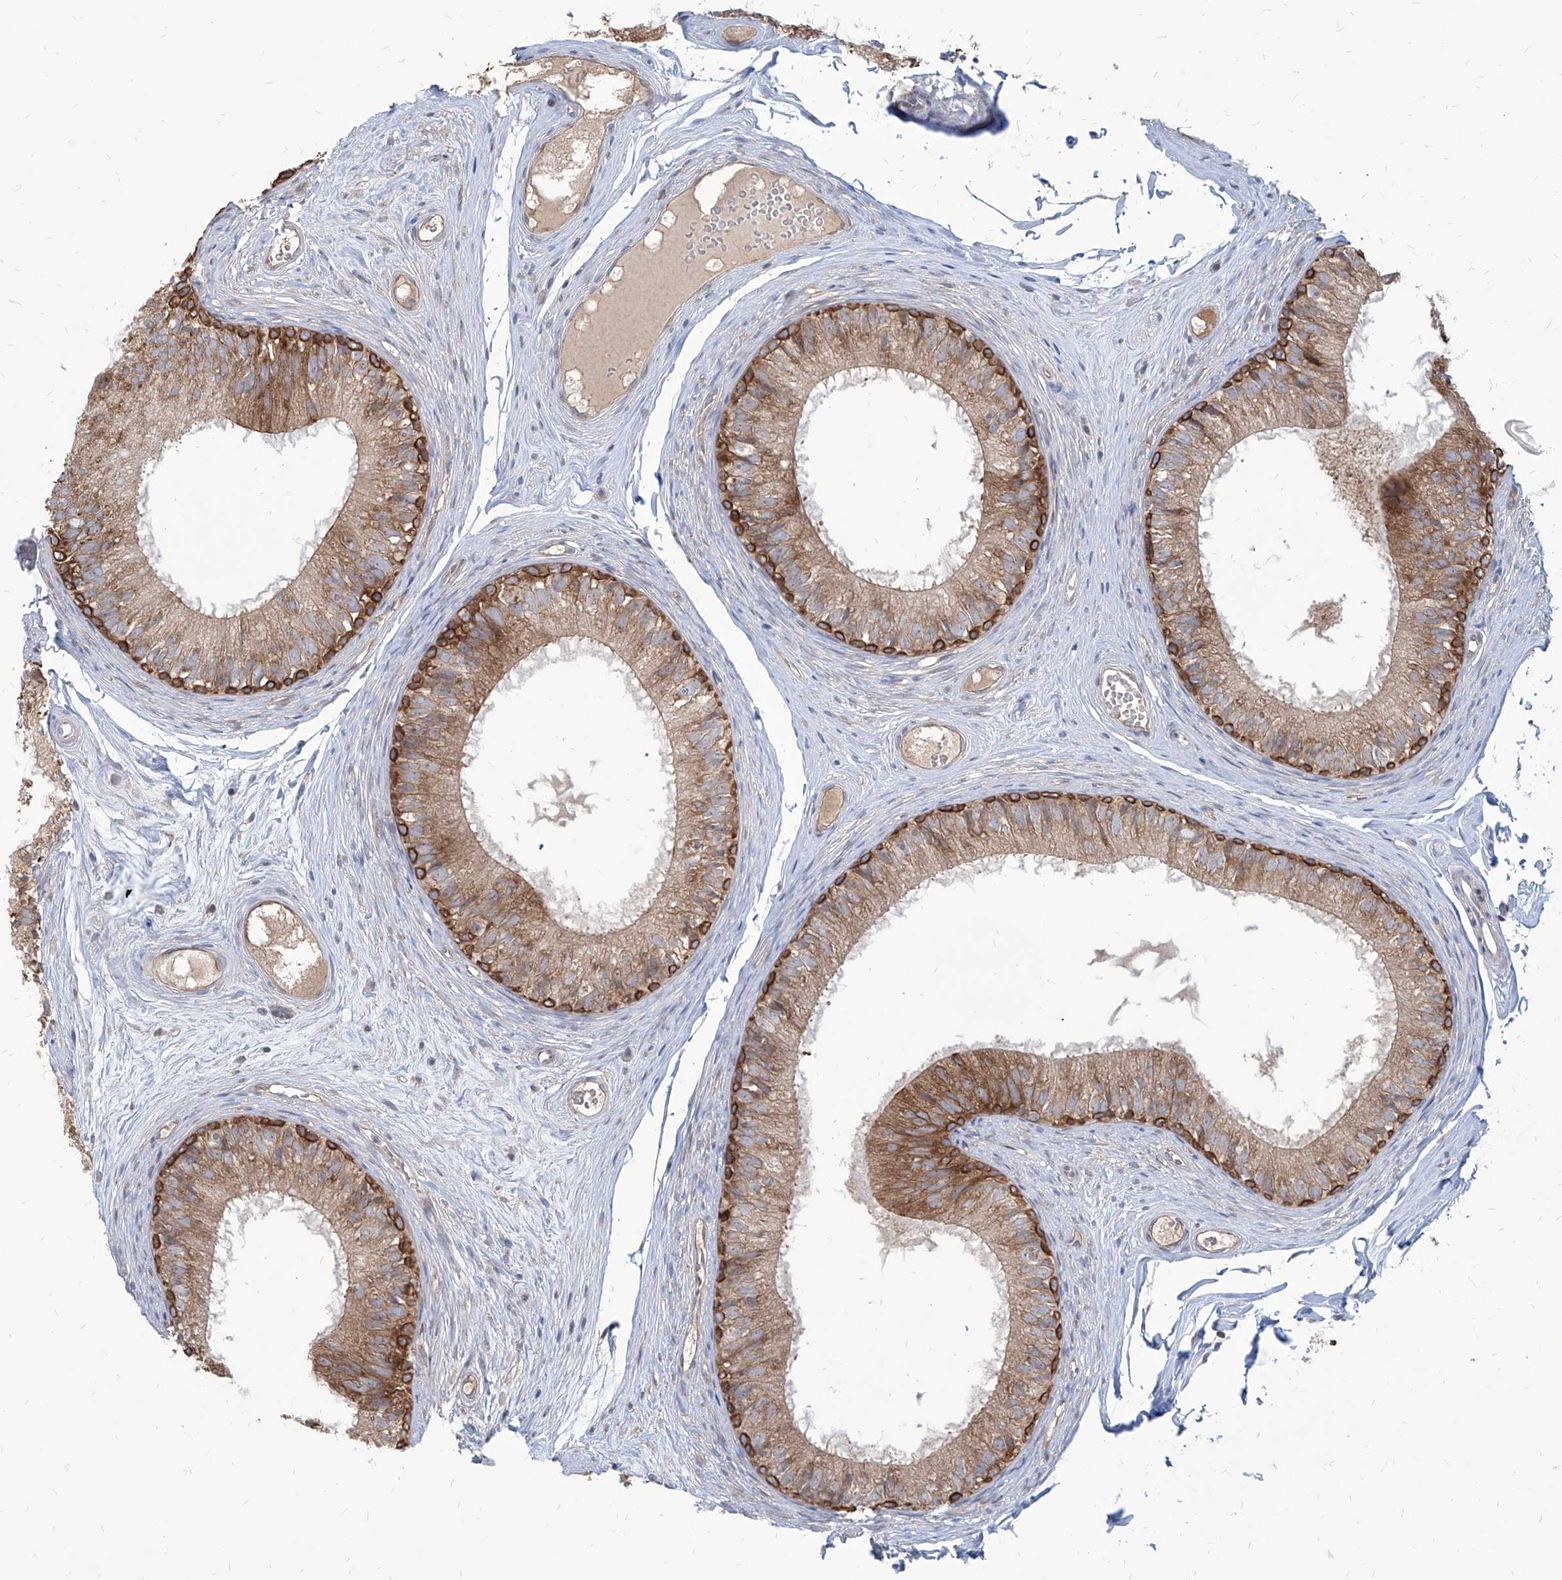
{"staining": {"intensity": "moderate", "quantity": ">75%", "location": "cytoplasmic/membranous"}, "tissue": "epididymis", "cell_type": "Glandular cells", "image_type": "normal", "snomed": [{"axis": "morphology", "description": "Normal tissue, NOS"}, {"axis": "morphology", "description": "Seminoma in situ"}, {"axis": "topography", "description": "Testis"}, {"axis": "topography", "description": "Epididymis"}], "caption": "Immunohistochemical staining of benign epididymis exhibits moderate cytoplasmic/membranous protein expression in approximately >75% of glandular cells.", "gene": "FAM83B", "patient": {"sex": "male", "age": 28}}